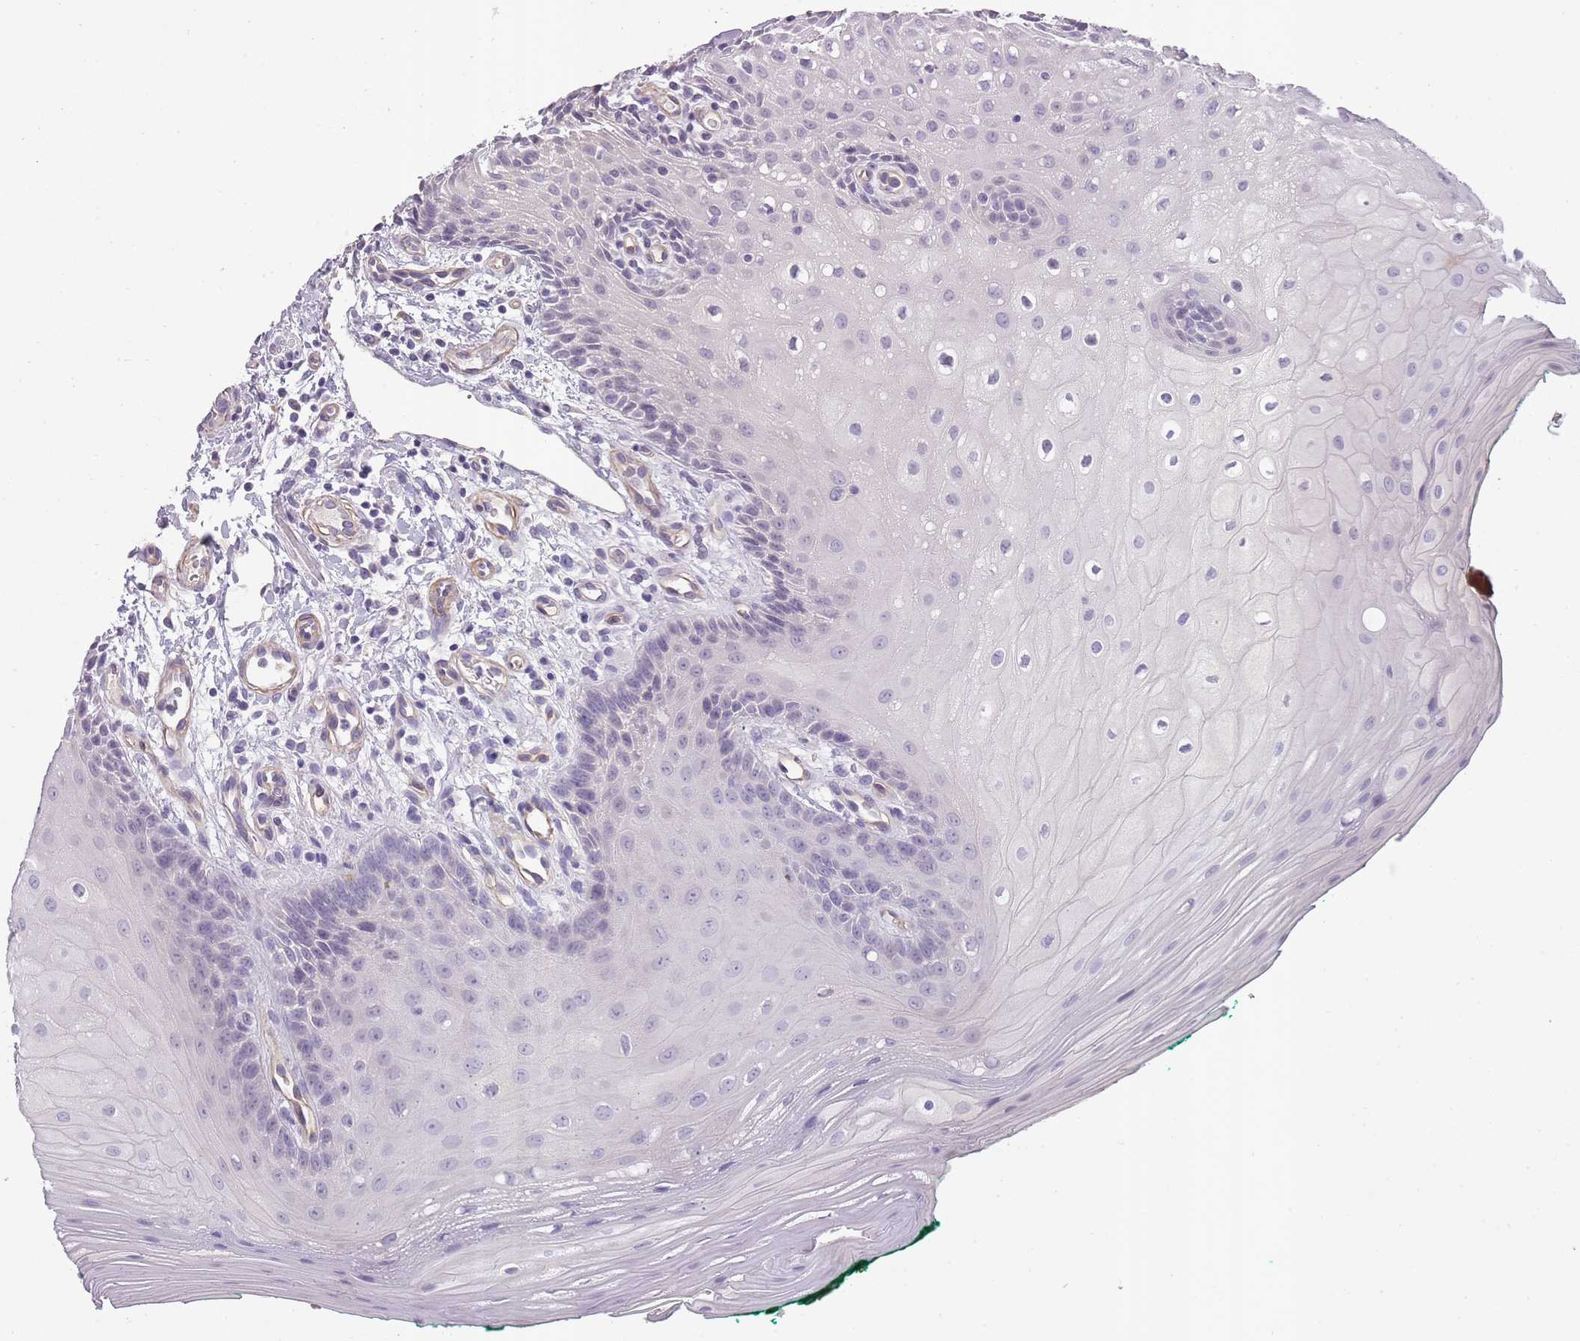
{"staining": {"intensity": "negative", "quantity": "none", "location": "none"}, "tissue": "oral mucosa", "cell_type": "Squamous epithelial cells", "image_type": "normal", "snomed": [{"axis": "morphology", "description": "Normal tissue, NOS"}, {"axis": "morphology", "description": "Squamous cell carcinoma, NOS"}, {"axis": "topography", "description": "Oral tissue"}, {"axis": "topography", "description": "Tounge, NOS"}, {"axis": "topography", "description": "Head-Neck"}], "caption": "Squamous epithelial cells are negative for brown protein staining in benign oral mucosa. (DAB (3,3'-diaminobenzidine) immunohistochemistry (IHC) visualized using brightfield microscopy, high magnification).", "gene": "SLC8A2", "patient": {"sex": "male", "age": 79}}